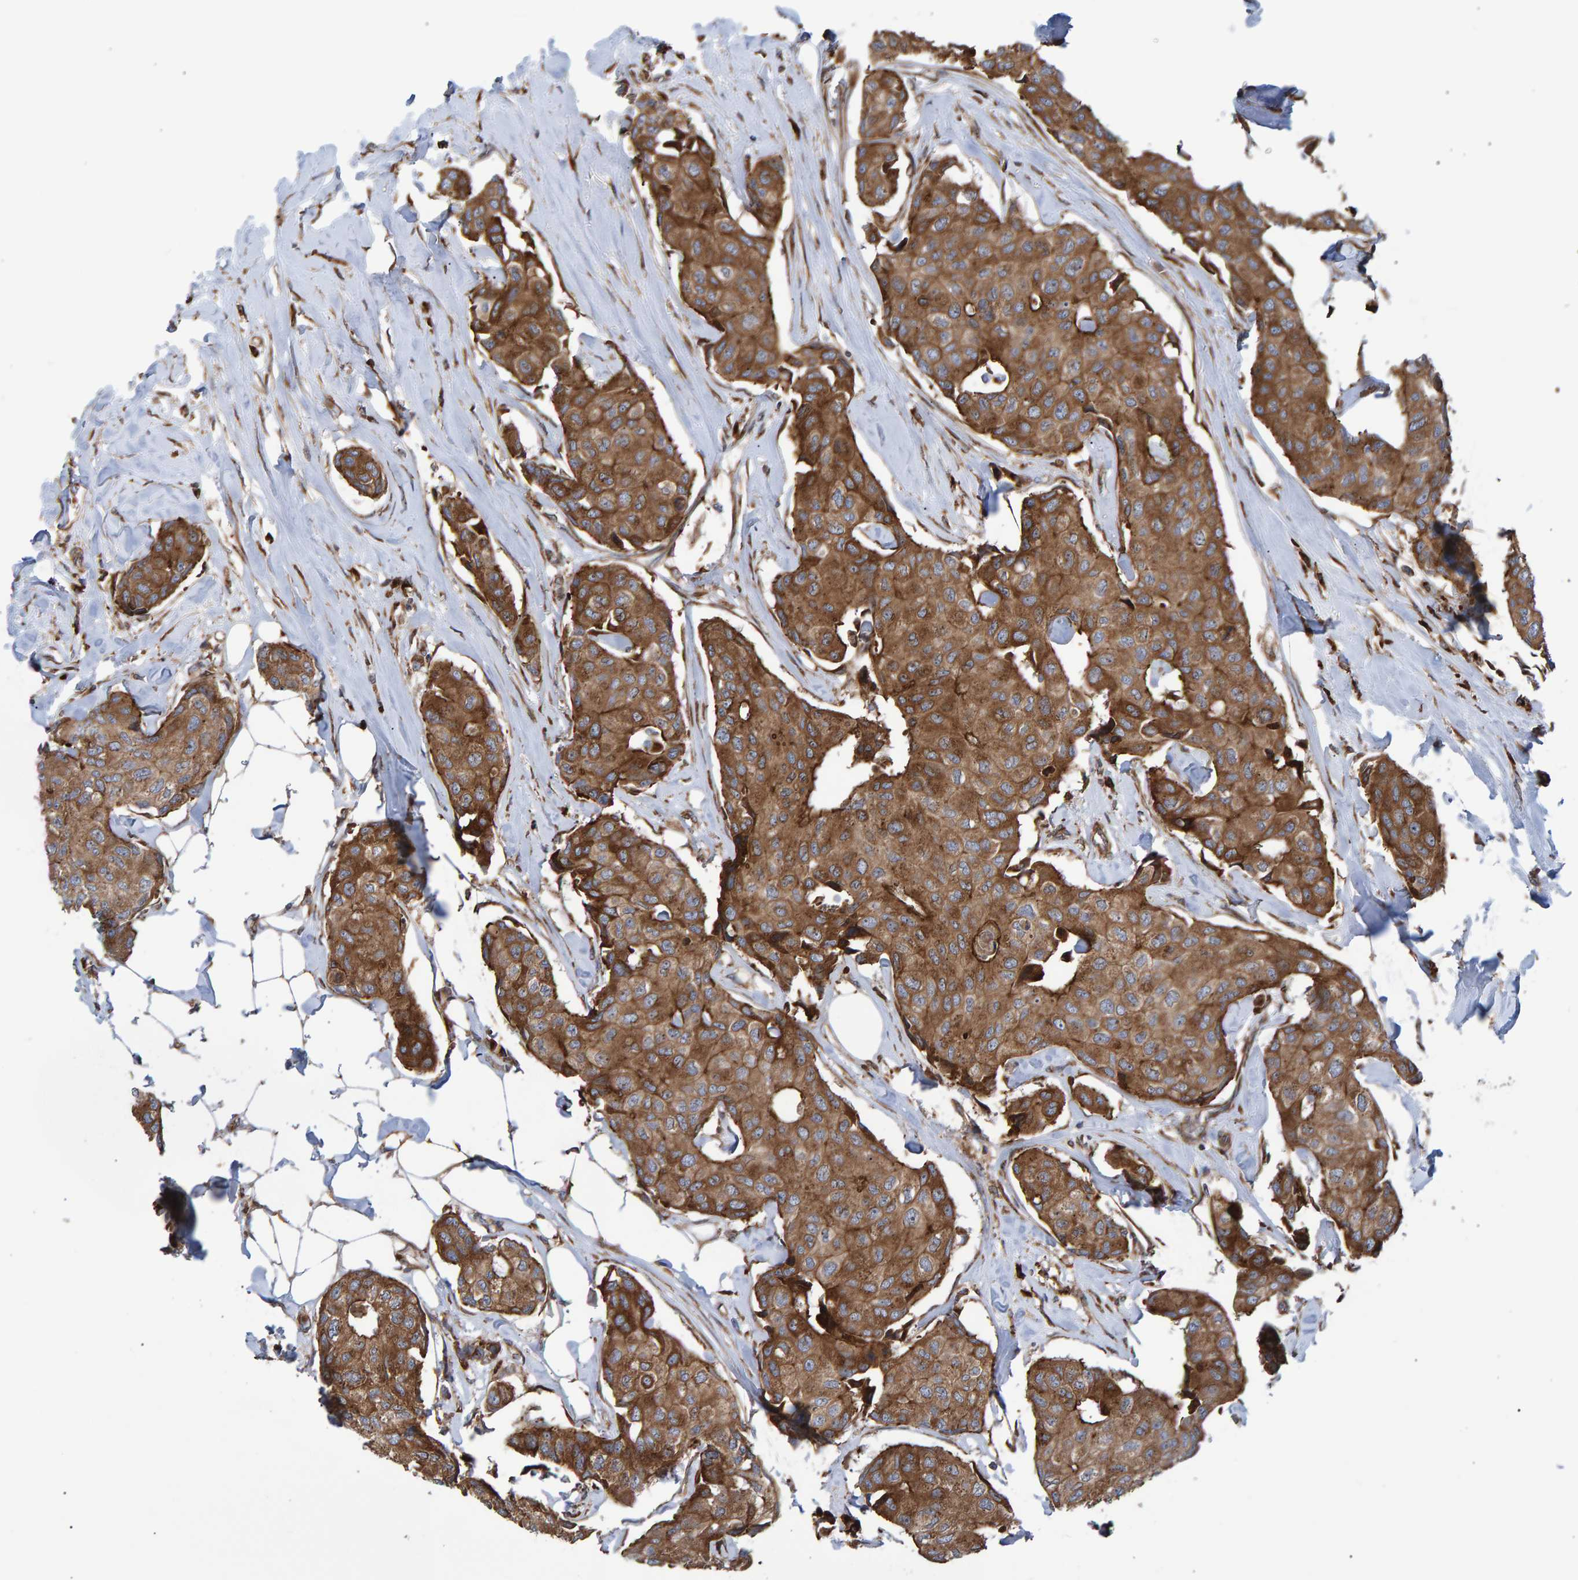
{"staining": {"intensity": "strong", "quantity": ">75%", "location": "cytoplasmic/membranous"}, "tissue": "breast cancer", "cell_type": "Tumor cells", "image_type": "cancer", "snomed": [{"axis": "morphology", "description": "Duct carcinoma"}, {"axis": "topography", "description": "Breast"}], "caption": "A high amount of strong cytoplasmic/membranous expression is present in about >75% of tumor cells in breast intraductal carcinoma tissue.", "gene": "FAM117A", "patient": {"sex": "female", "age": 80}}